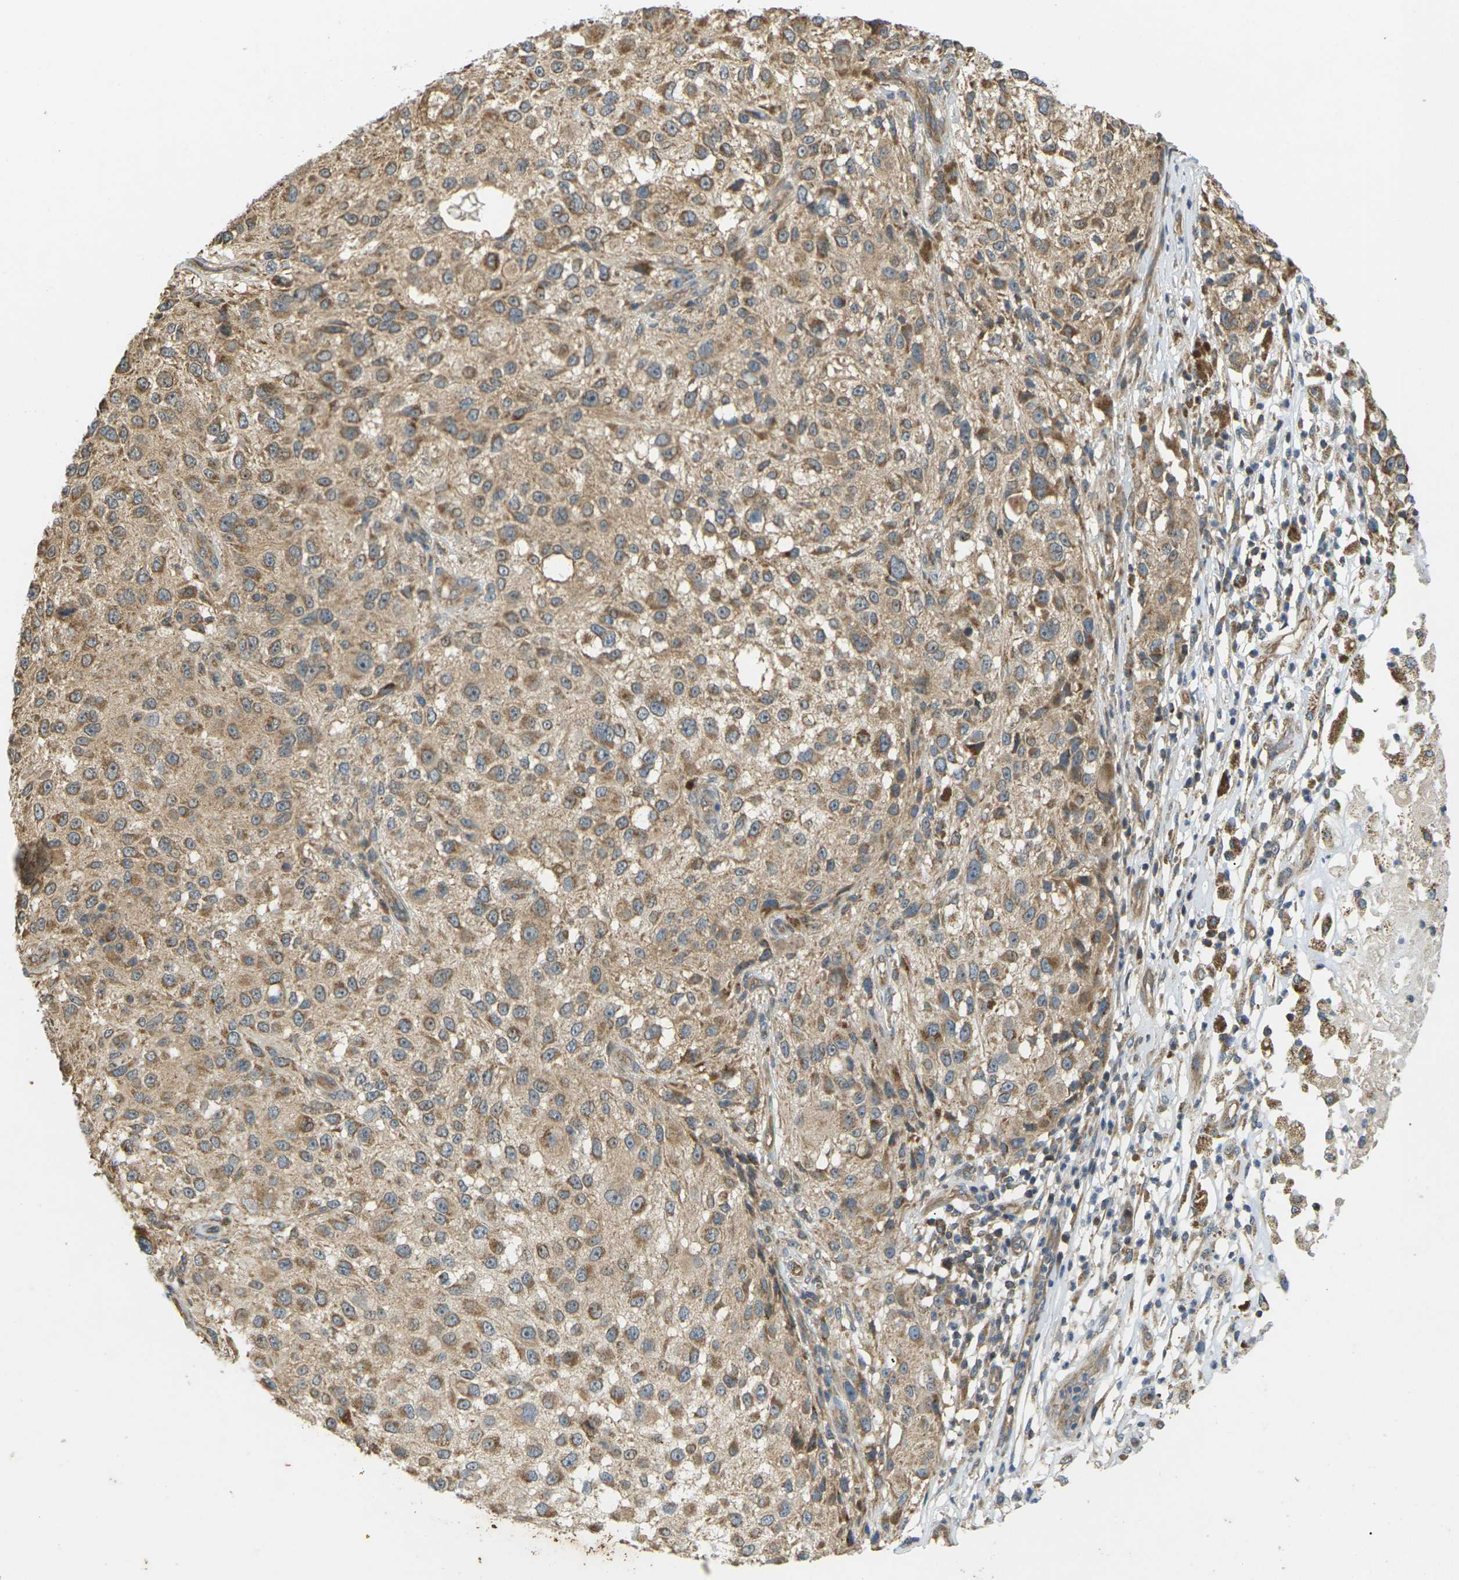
{"staining": {"intensity": "moderate", "quantity": ">75%", "location": "cytoplasmic/membranous"}, "tissue": "melanoma", "cell_type": "Tumor cells", "image_type": "cancer", "snomed": [{"axis": "morphology", "description": "Necrosis, NOS"}, {"axis": "morphology", "description": "Malignant melanoma, NOS"}, {"axis": "topography", "description": "Skin"}], "caption": "This image displays immunohistochemistry staining of melanoma, with medium moderate cytoplasmic/membranous expression in about >75% of tumor cells.", "gene": "KSR1", "patient": {"sex": "female", "age": 87}}